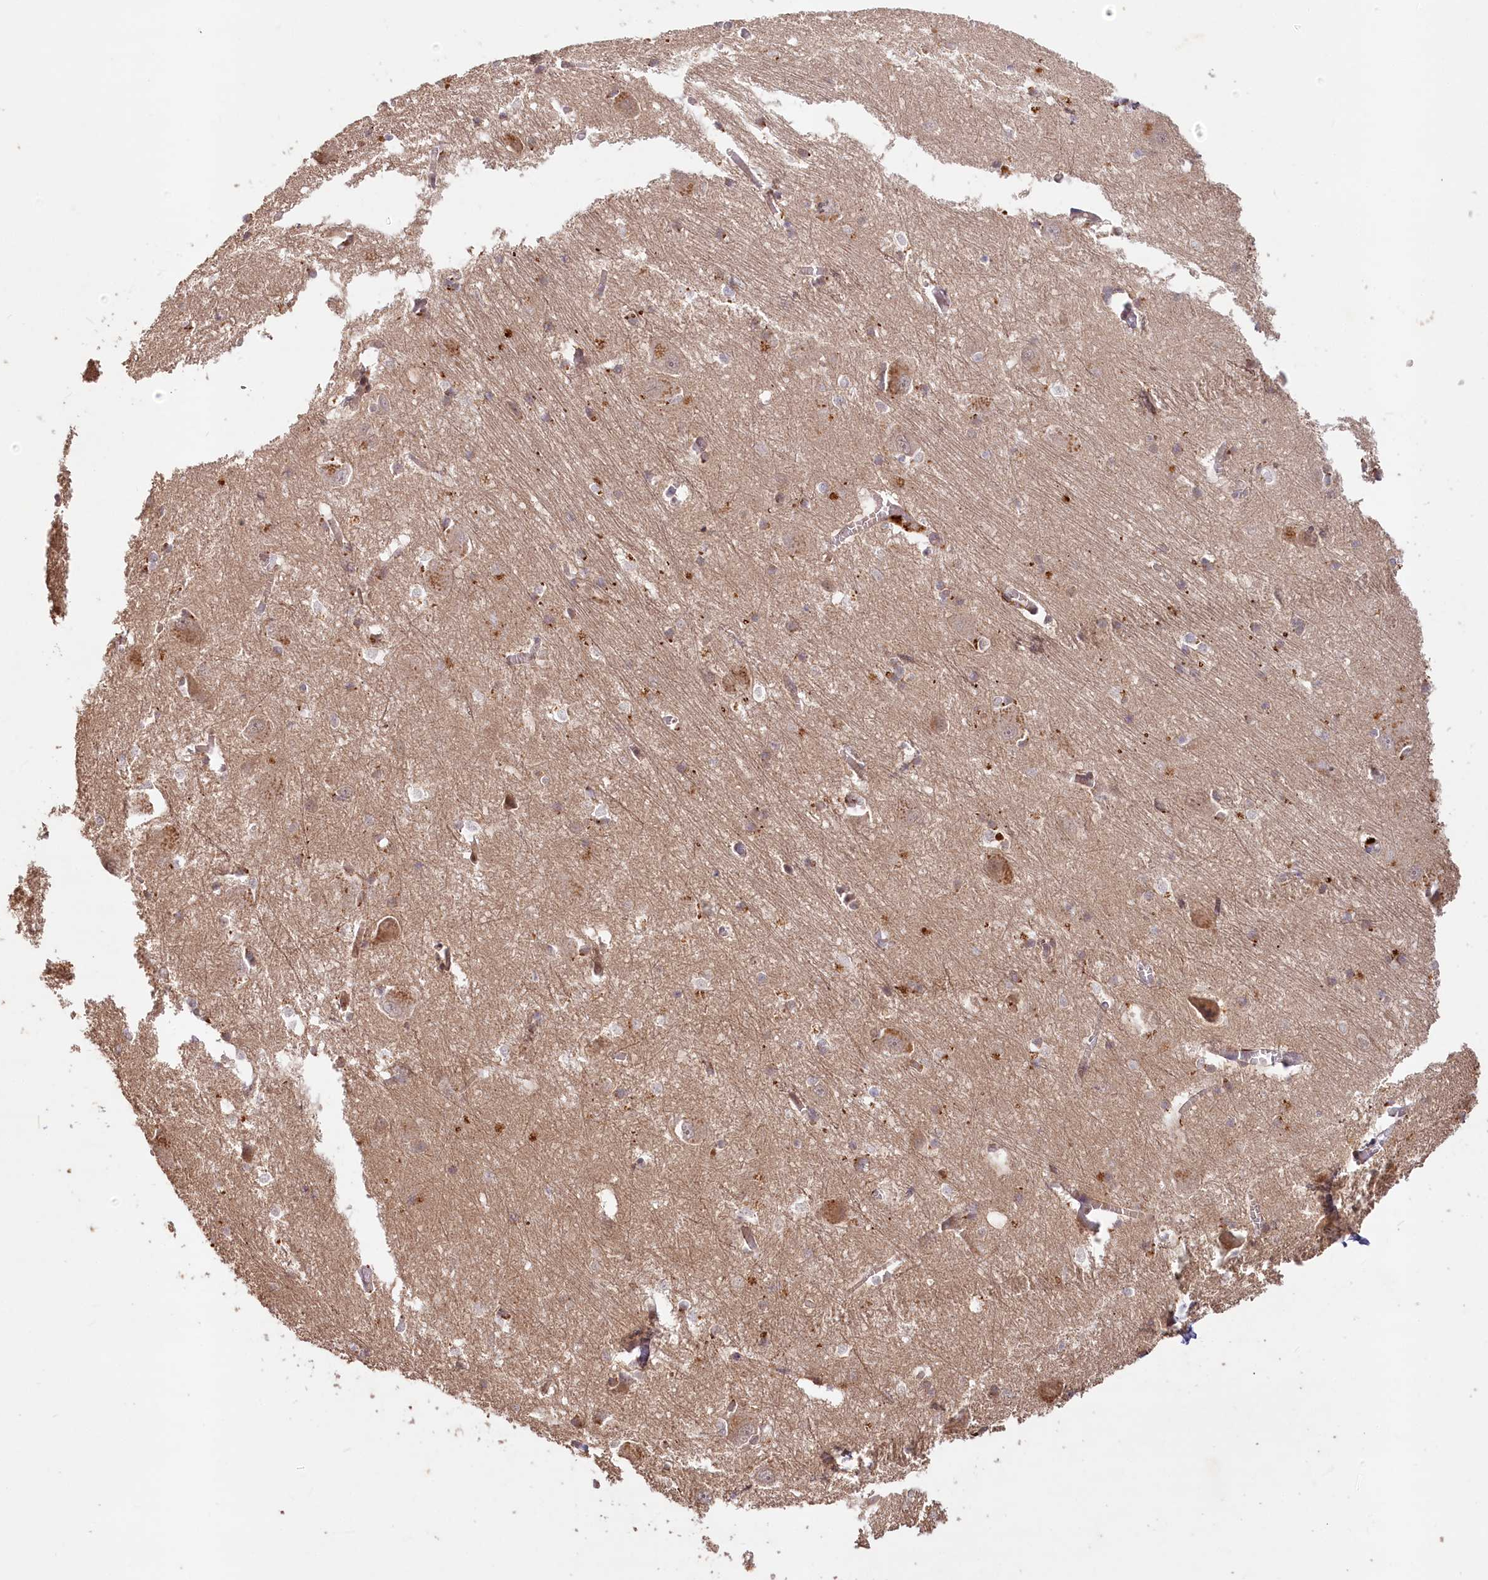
{"staining": {"intensity": "moderate", "quantity": "<25%", "location": "cytoplasmic/membranous"}, "tissue": "caudate", "cell_type": "Glial cells", "image_type": "normal", "snomed": [{"axis": "morphology", "description": "Normal tissue, NOS"}, {"axis": "topography", "description": "Lateral ventricle wall"}], "caption": "Approximately <25% of glial cells in unremarkable human caudate exhibit moderate cytoplasmic/membranous protein staining as visualized by brown immunohistochemical staining.", "gene": "IRAK1BP1", "patient": {"sex": "male", "age": 37}}